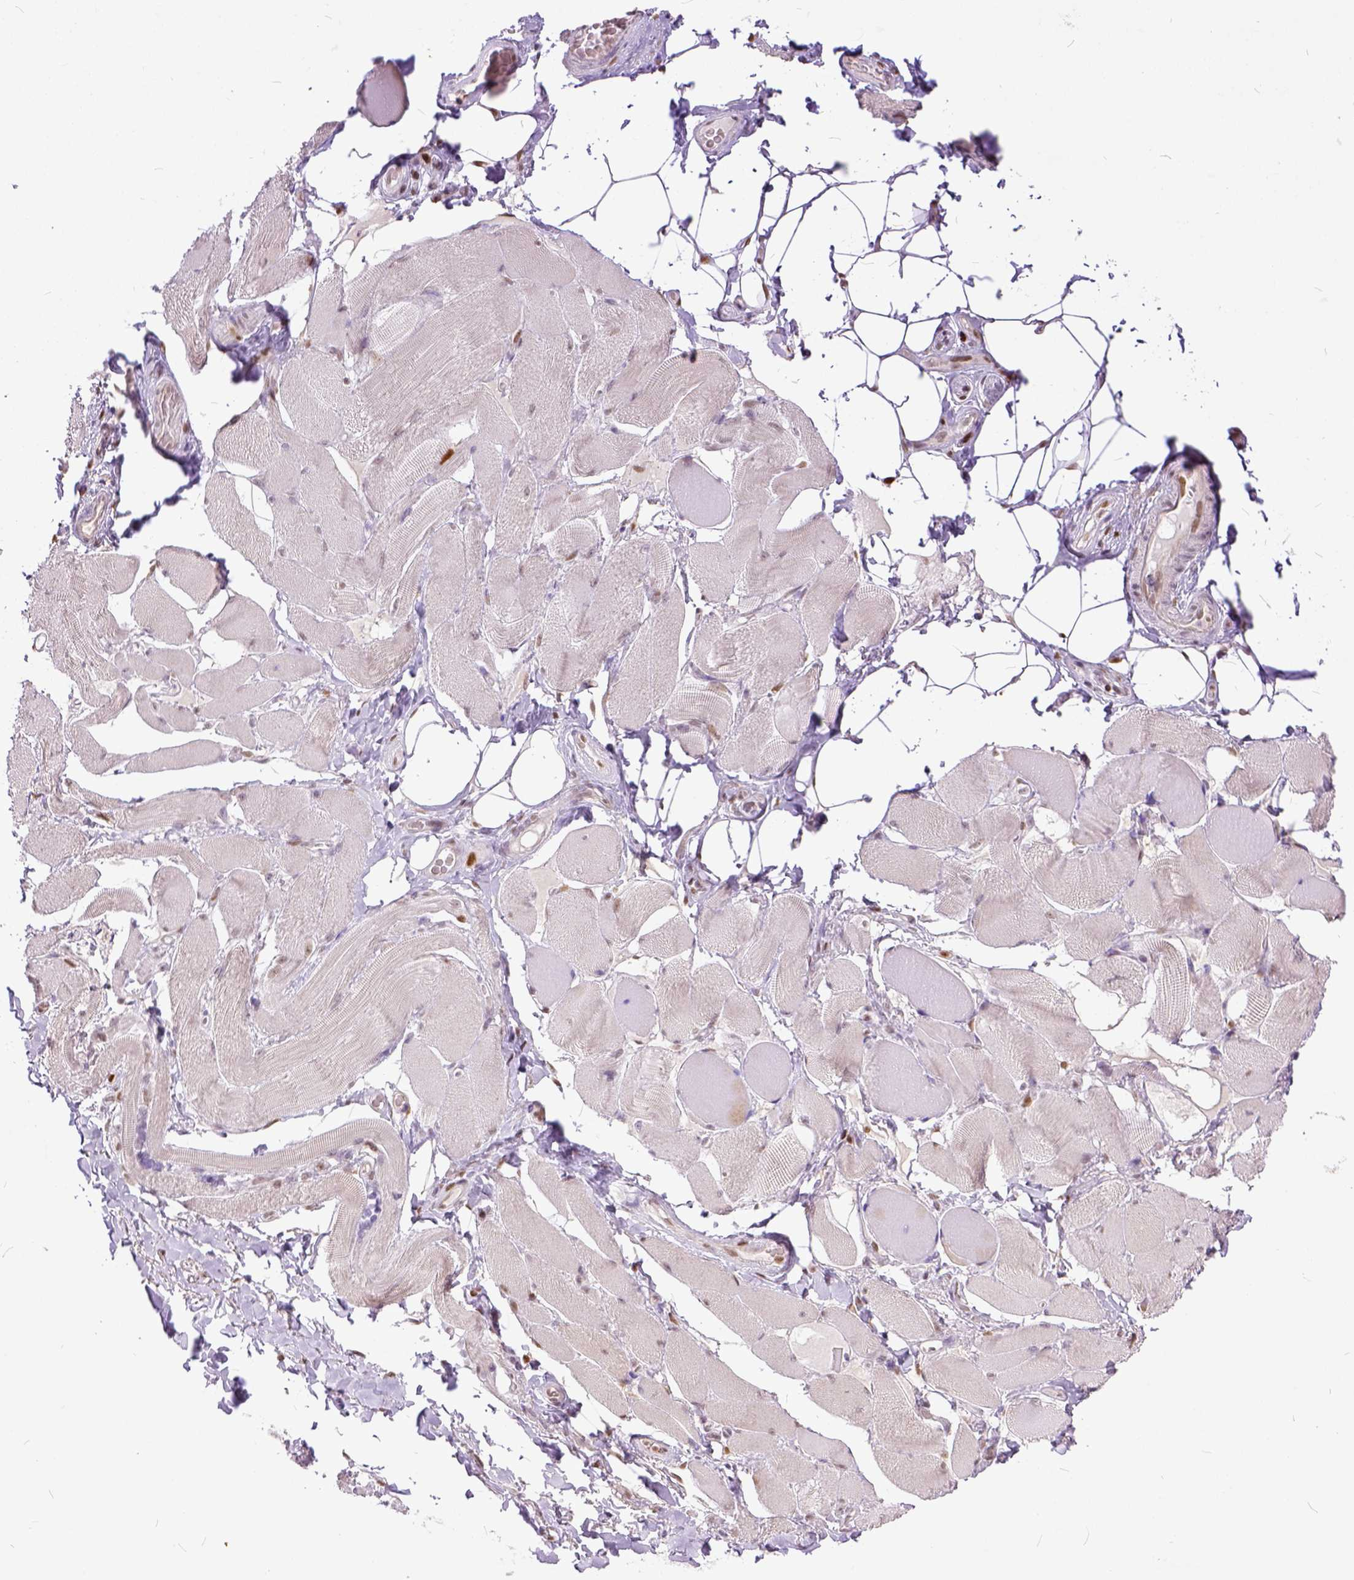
{"staining": {"intensity": "weak", "quantity": "25%-75%", "location": "nuclear"}, "tissue": "skeletal muscle", "cell_type": "Myocytes", "image_type": "normal", "snomed": [{"axis": "morphology", "description": "Normal tissue, NOS"}, {"axis": "topography", "description": "Skeletal muscle"}, {"axis": "topography", "description": "Anal"}, {"axis": "topography", "description": "Peripheral nerve tissue"}], "caption": "Brown immunohistochemical staining in unremarkable human skeletal muscle displays weak nuclear staining in about 25%-75% of myocytes.", "gene": "ERCC1", "patient": {"sex": "male", "age": 53}}